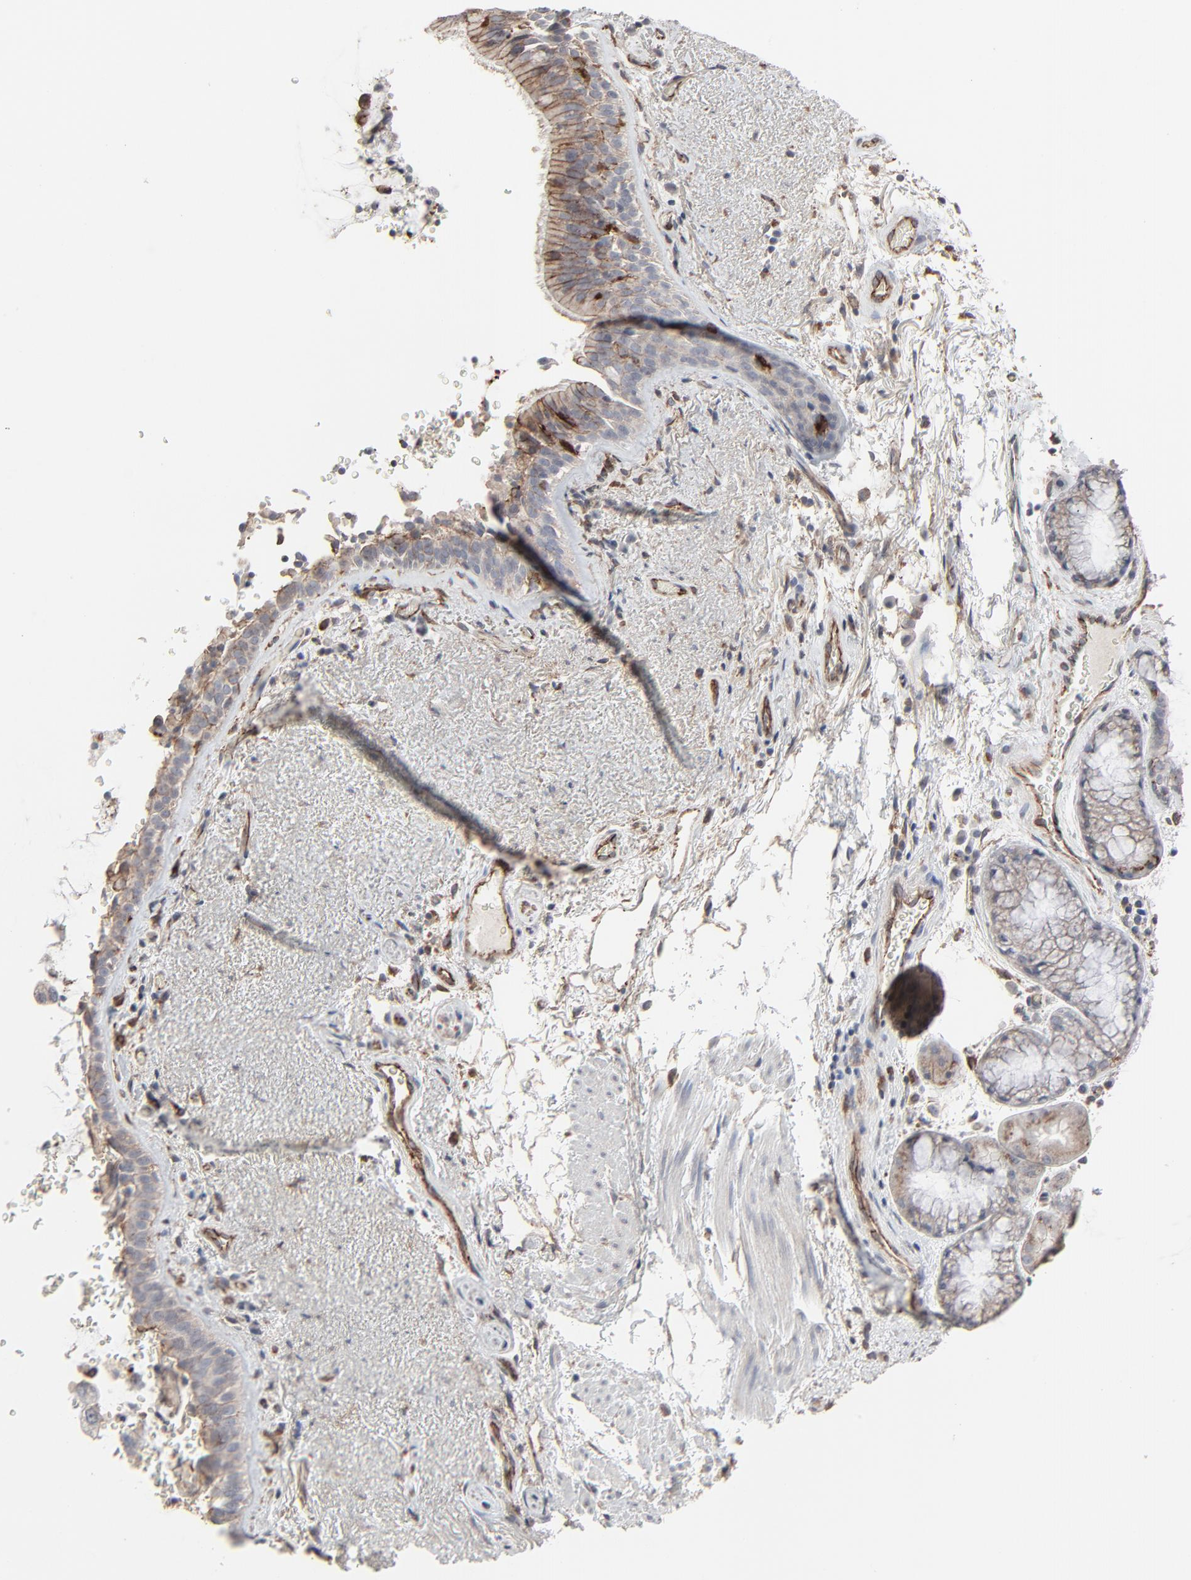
{"staining": {"intensity": "weak", "quantity": ">75%", "location": "cytoplasmic/membranous"}, "tissue": "bronchus", "cell_type": "Respiratory epithelial cells", "image_type": "normal", "snomed": [{"axis": "morphology", "description": "Normal tissue, NOS"}, {"axis": "topography", "description": "Bronchus"}], "caption": "IHC (DAB (3,3'-diaminobenzidine)) staining of normal human bronchus displays weak cytoplasmic/membranous protein positivity in about >75% of respiratory epithelial cells. (Stains: DAB (3,3'-diaminobenzidine) in brown, nuclei in blue, Microscopy: brightfield microscopy at high magnification).", "gene": "CTNND1", "patient": {"sex": "female", "age": 54}}